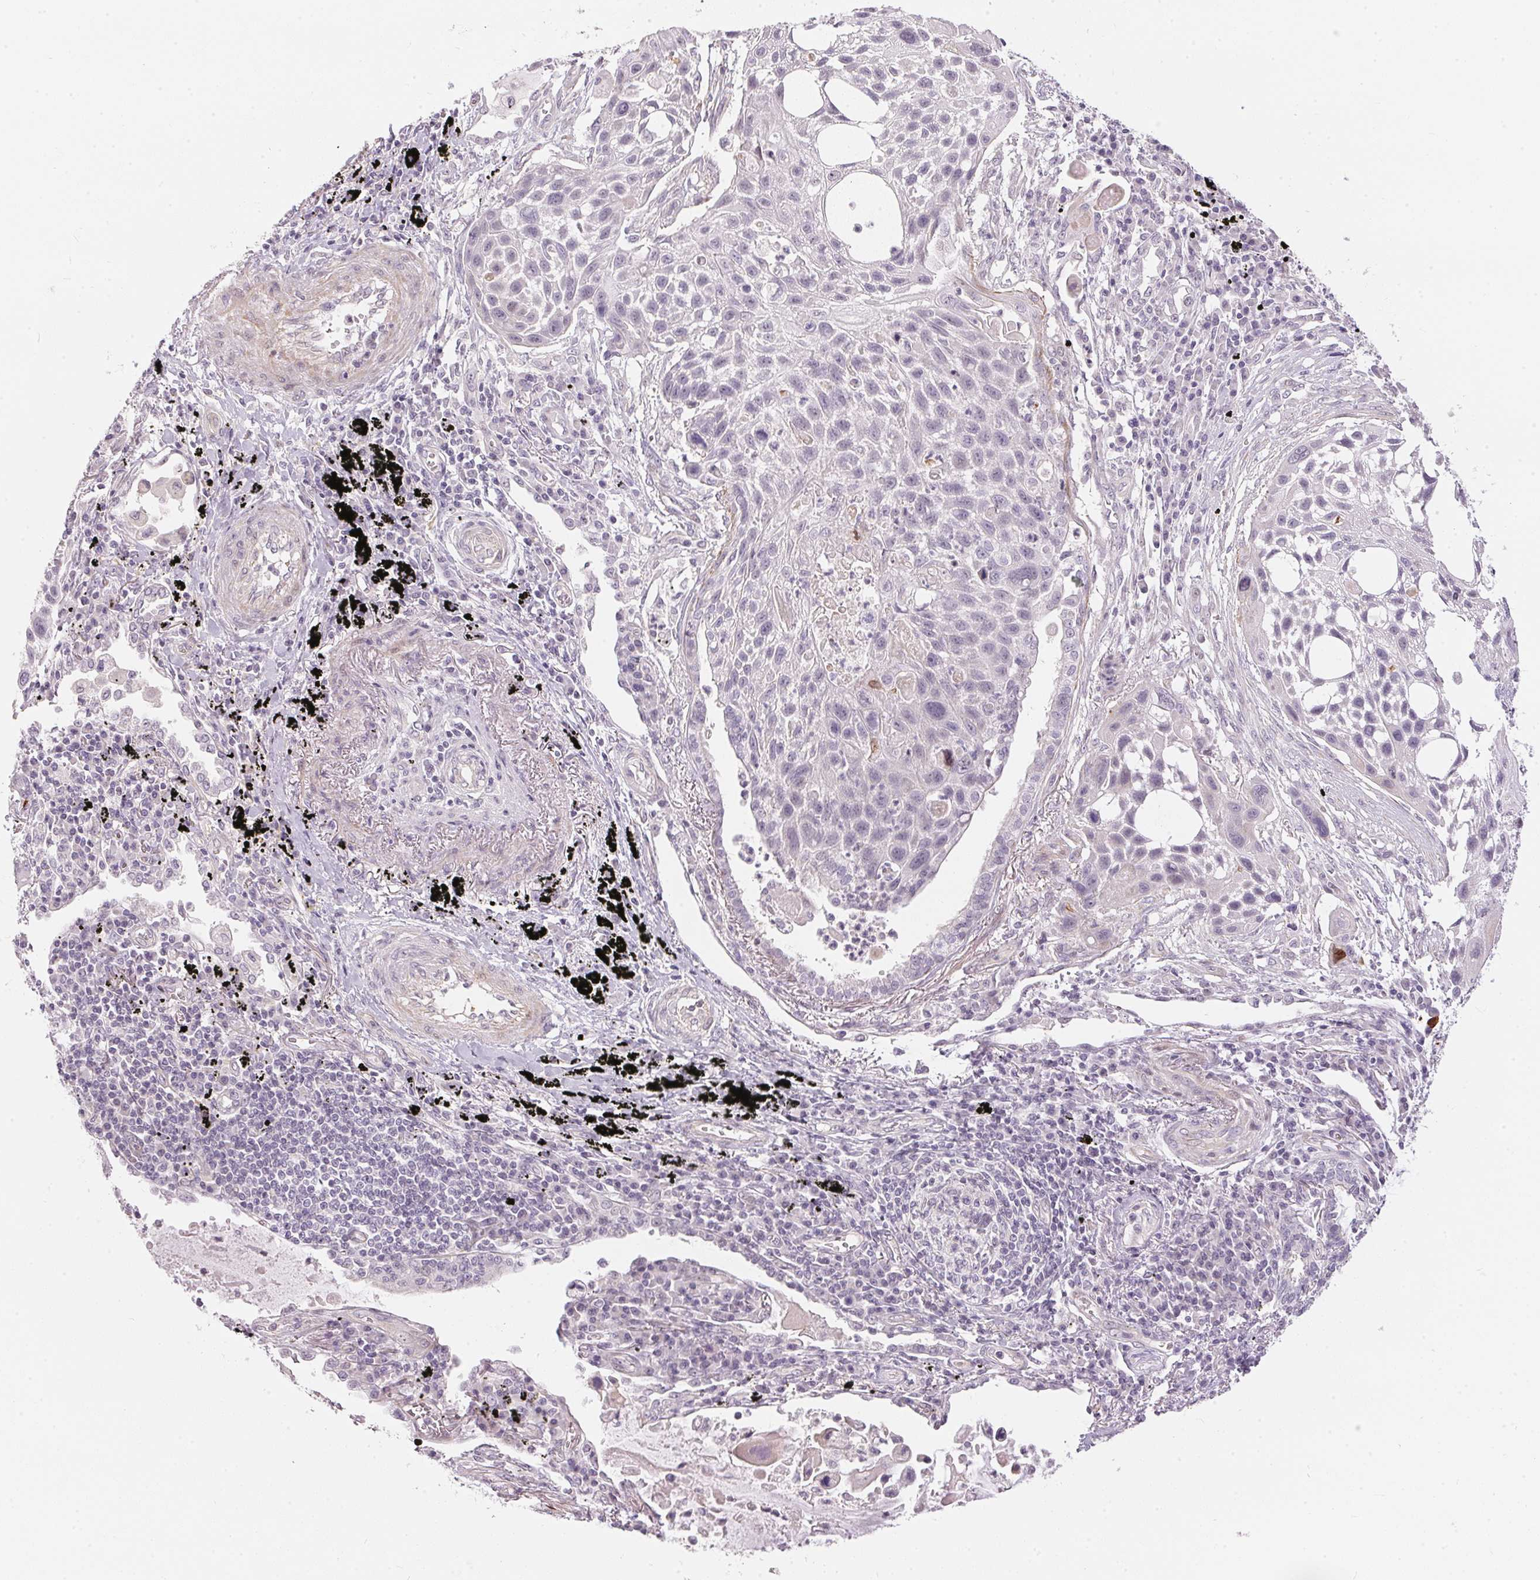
{"staining": {"intensity": "negative", "quantity": "none", "location": "none"}, "tissue": "lung cancer", "cell_type": "Tumor cells", "image_type": "cancer", "snomed": [{"axis": "morphology", "description": "Squamous cell carcinoma, NOS"}, {"axis": "topography", "description": "Lung"}], "caption": "The image displays no significant expression in tumor cells of lung cancer.", "gene": "GDAP1L1", "patient": {"sex": "male", "age": 78}}